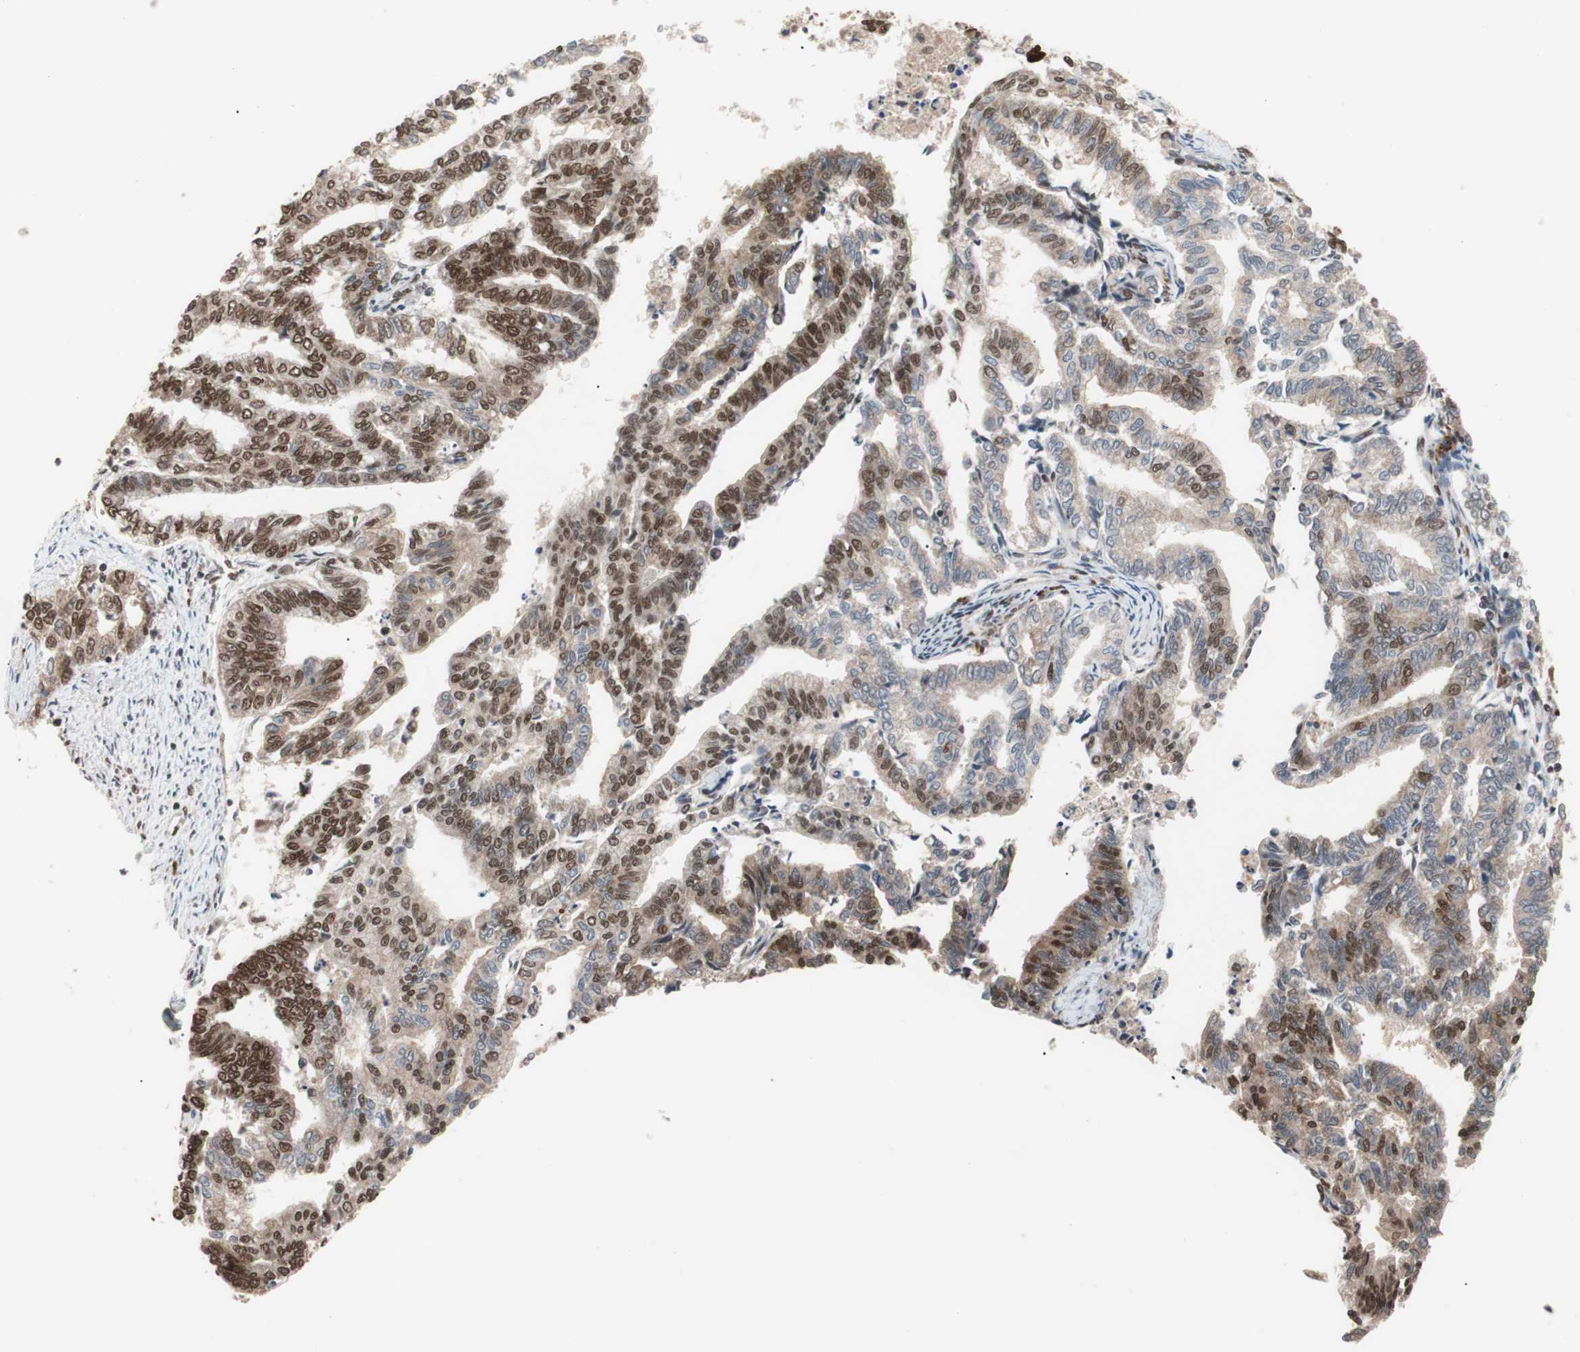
{"staining": {"intensity": "strong", "quantity": "25%-75%", "location": "cytoplasmic/membranous,nuclear"}, "tissue": "endometrial cancer", "cell_type": "Tumor cells", "image_type": "cancer", "snomed": [{"axis": "morphology", "description": "Adenocarcinoma, NOS"}, {"axis": "topography", "description": "Endometrium"}], "caption": "Tumor cells display high levels of strong cytoplasmic/membranous and nuclear staining in about 25%-75% of cells in human adenocarcinoma (endometrial). The staining is performed using DAB brown chromogen to label protein expression. The nuclei are counter-stained blue using hematoxylin.", "gene": "CHAMP1", "patient": {"sex": "female", "age": 79}}